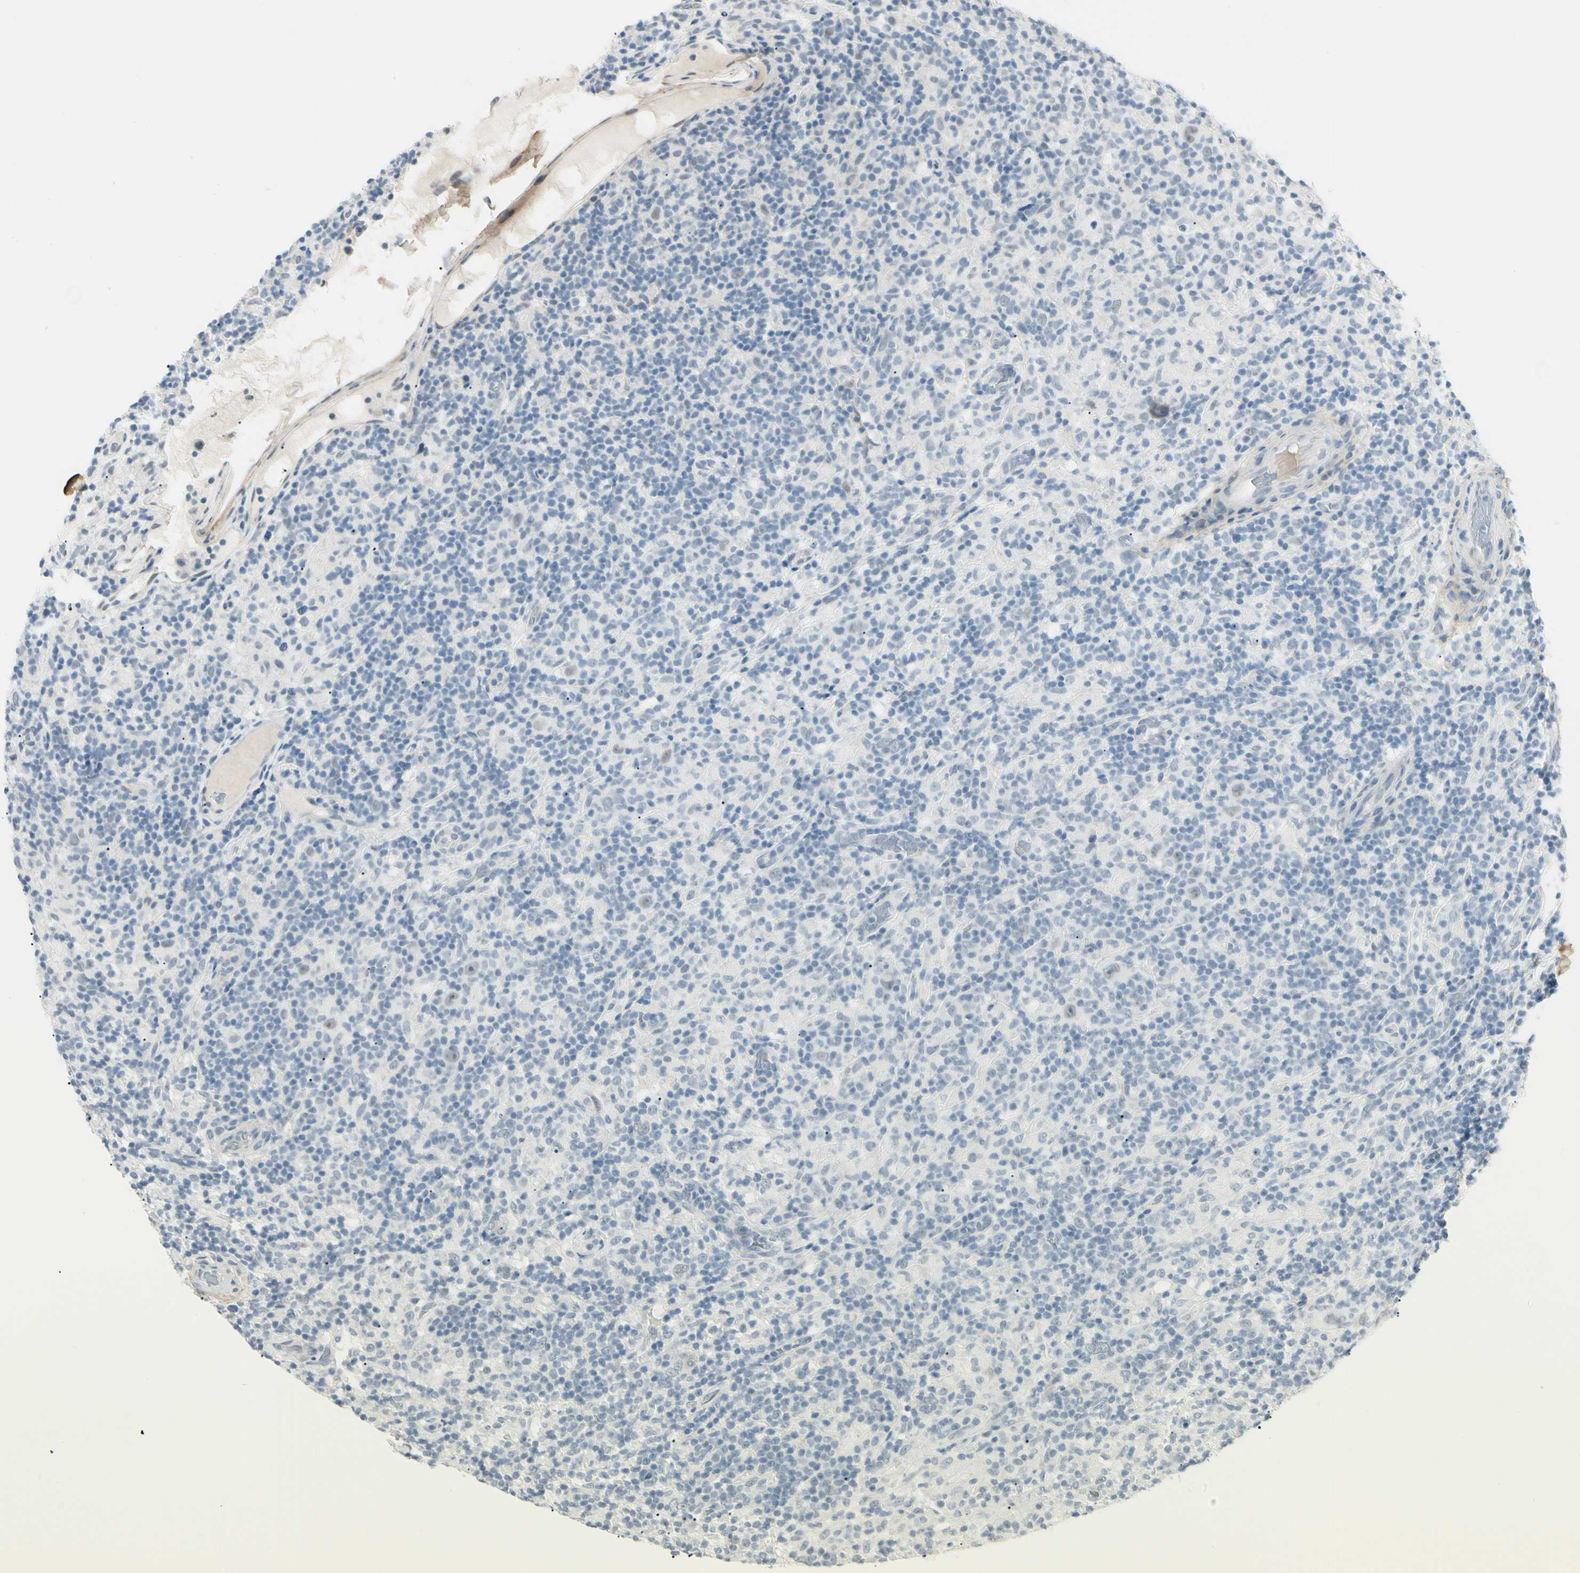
{"staining": {"intensity": "negative", "quantity": "none", "location": "none"}, "tissue": "lymphoma", "cell_type": "Tumor cells", "image_type": "cancer", "snomed": [{"axis": "morphology", "description": "Hodgkin's disease, NOS"}, {"axis": "topography", "description": "Lymph node"}], "caption": "The immunohistochemistry (IHC) micrograph has no significant staining in tumor cells of Hodgkin's disease tissue.", "gene": "ASPN", "patient": {"sex": "male", "age": 70}}